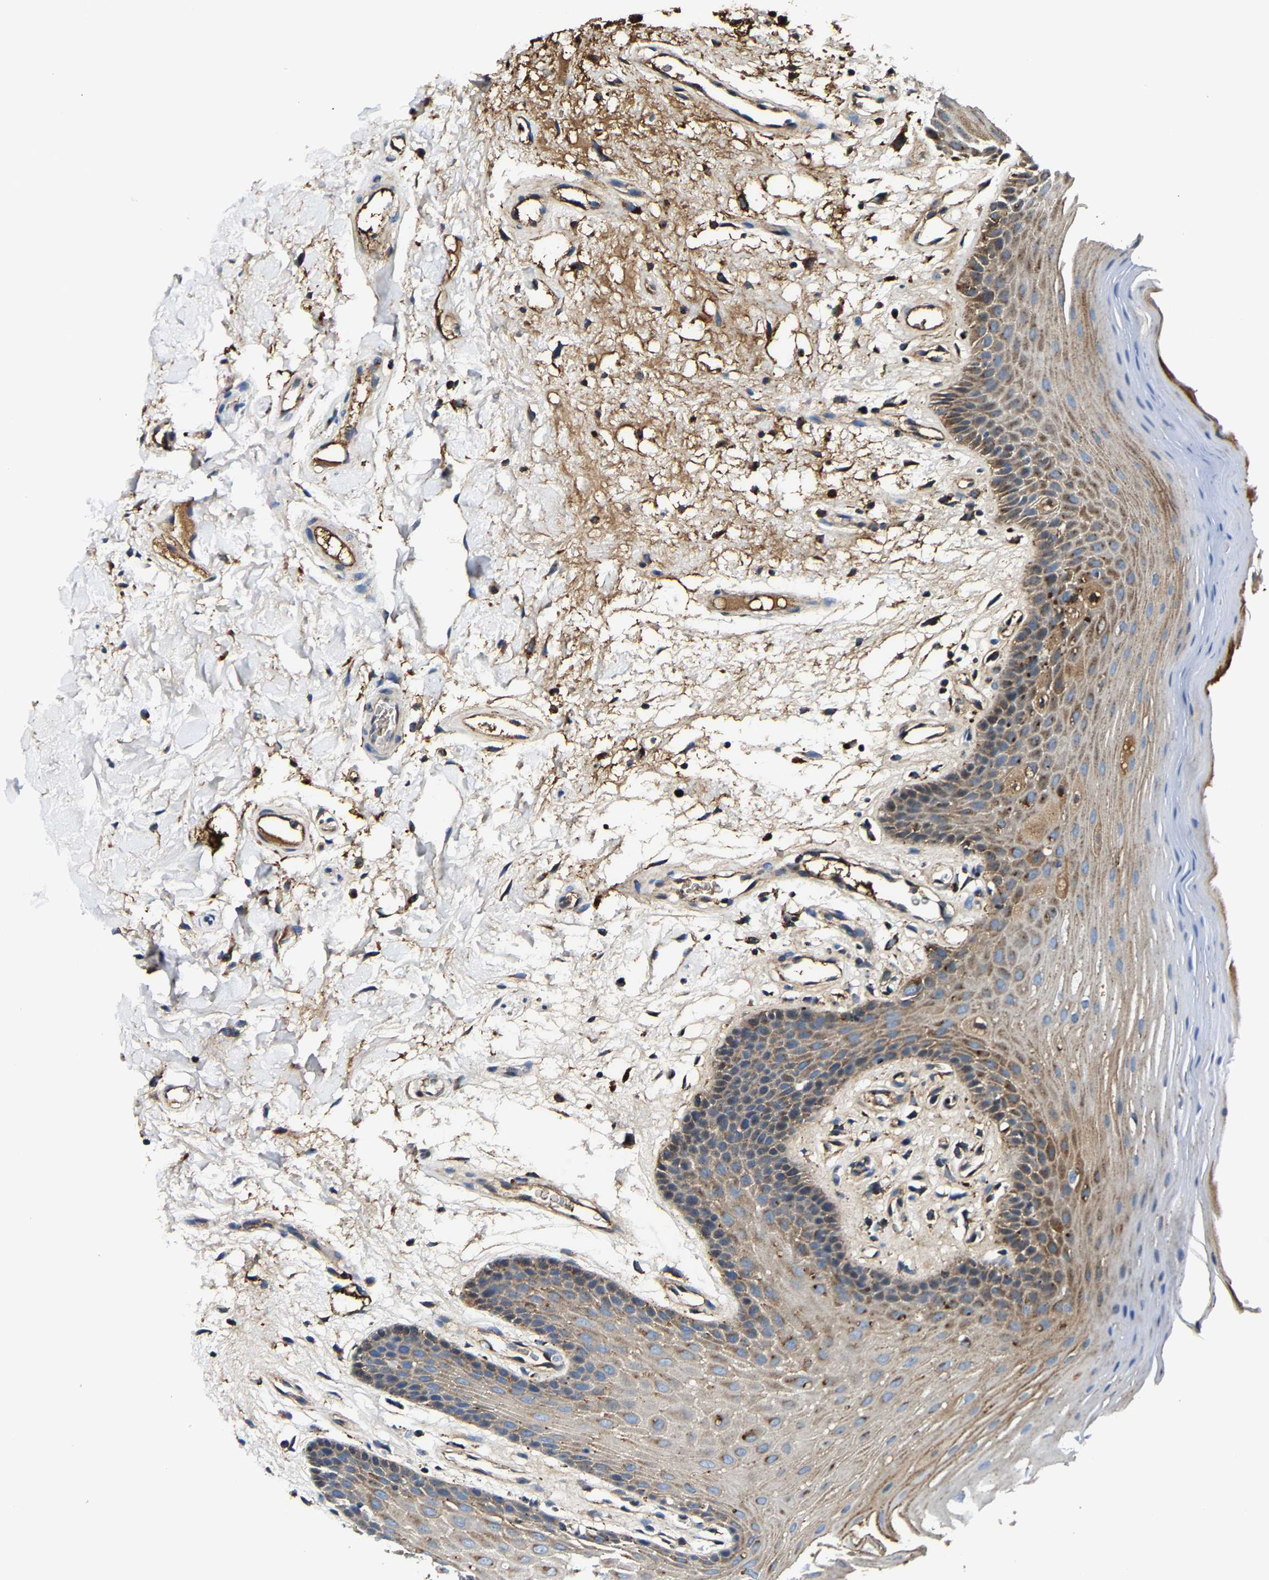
{"staining": {"intensity": "moderate", "quantity": "25%-75%", "location": "cytoplasmic/membranous"}, "tissue": "oral mucosa", "cell_type": "Squamous epithelial cells", "image_type": "normal", "snomed": [{"axis": "morphology", "description": "Normal tissue, NOS"}, {"axis": "morphology", "description": "Squamous cell carcinoma, NOS"}, {"axis": "topography", "description": "Oral tissue"}, {"axis": "topography", "description": "Head-Neck"}], "caption": "IHC image of unremarkable human oral mucosa stained for a protein (brown), which displays medium levels of moderate cytoplasmic/membranous positivity in approximately 25%-75% of squamous epithelial cells.", "gene": "DPP7", "patient": {"sex": "male", "age": 71}}